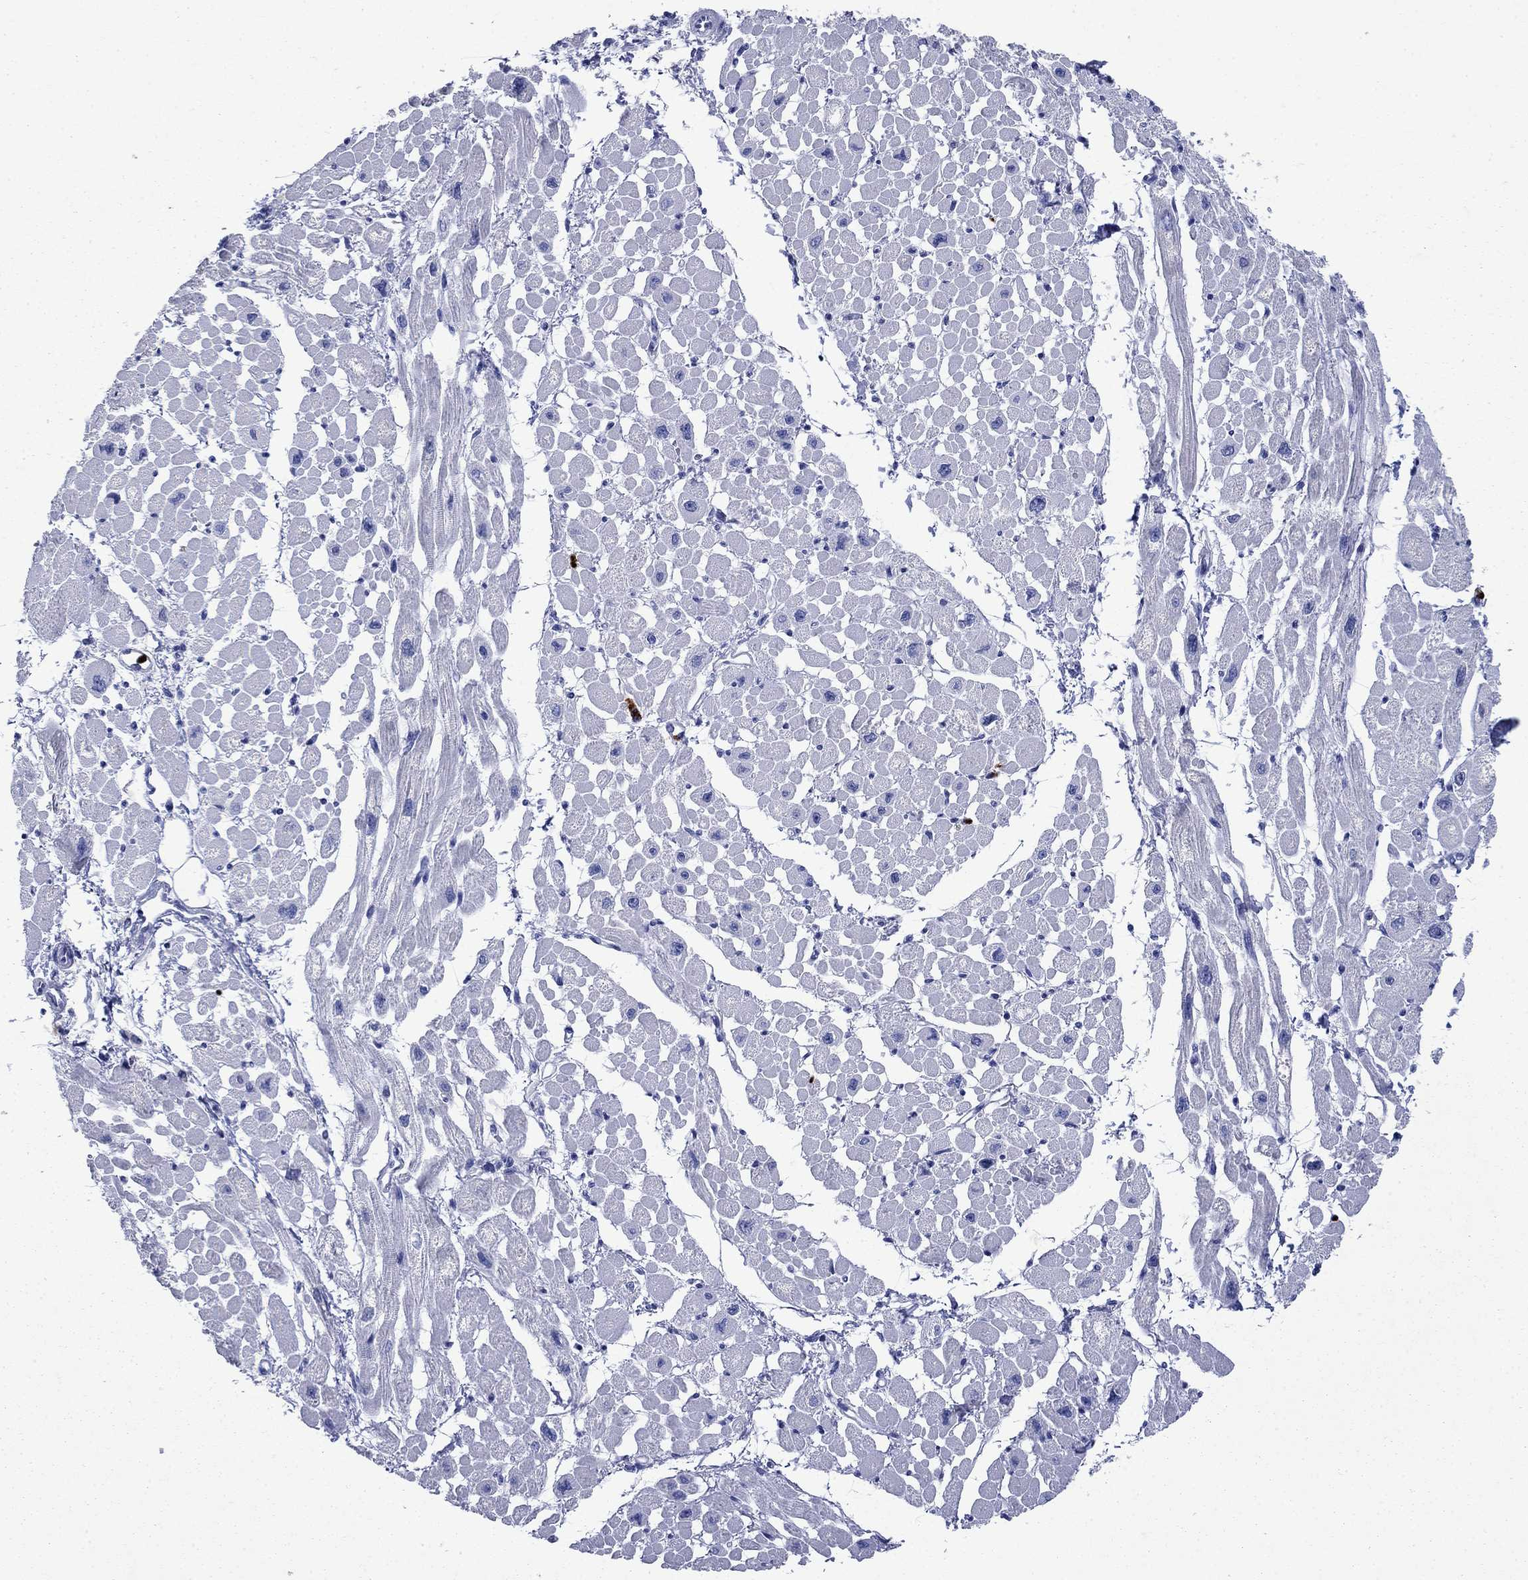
{"staining": {"intensity": "negative", "quantity": "none", "location": "none"}, "tissue": "heart muscle", "cell_type": "Cardiomyocytes", "image_type": "normal", "snomed": [{"axis": "morphology", "description": "Normal tissue, NOS"}, {"axis": "topography", "description": "Heart"}], "caption": "Heart muscle stained for a protein using IHC exhibits no staining cardiomyocytes.", "gene": "AZU1", "patient": {"sex": "male", "age": 66}}